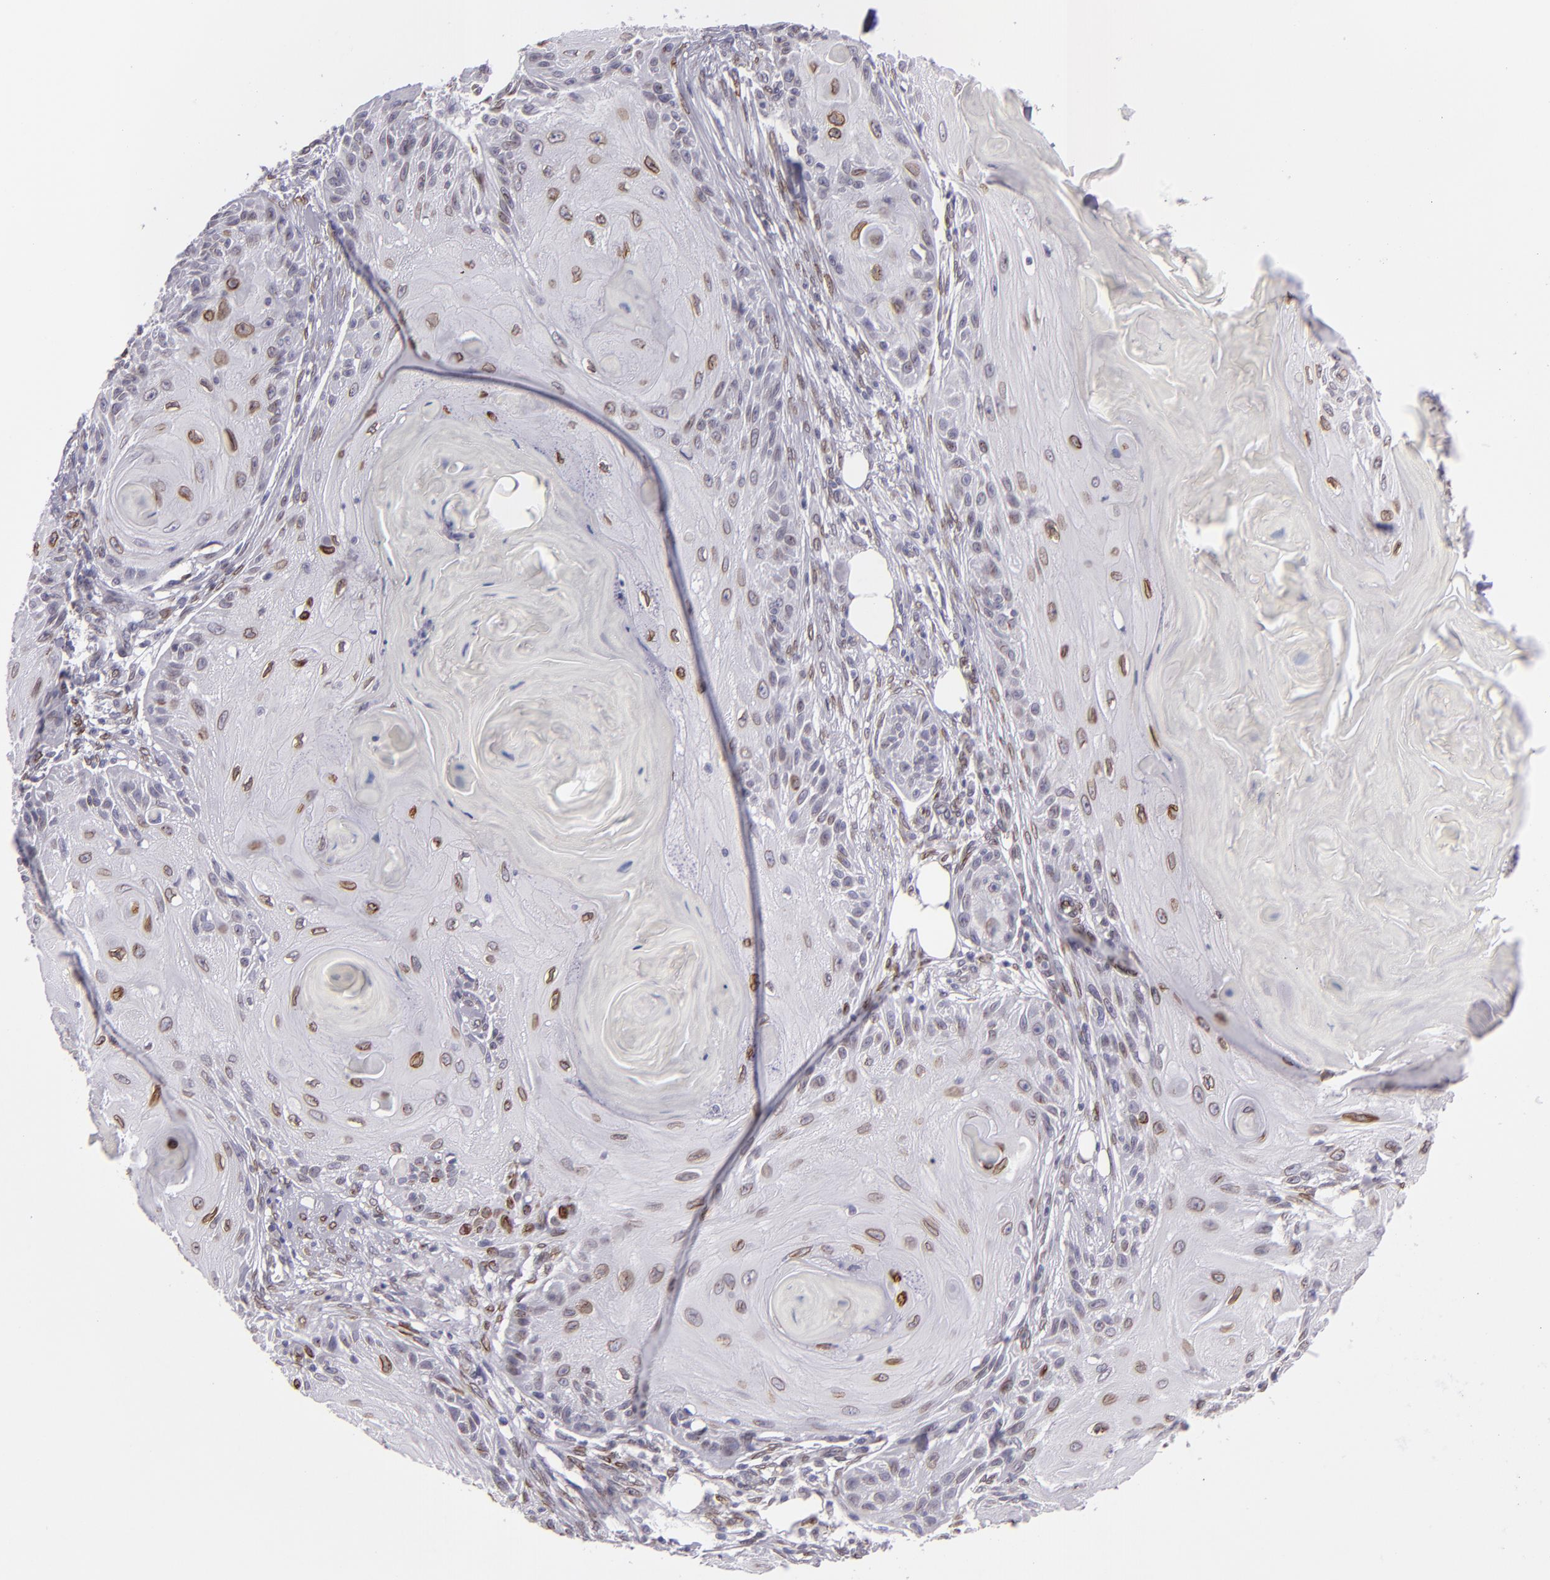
{"staining": {"intensity": "moderate", "quantity": "25%-75%", "location": "nuclear"}, "tissue": "skin cancer", "cell_type": "Tumor cells", "image_type": "cancer", "snomed": [{"axis": "morphology", "description": "Squamous cell carcinoma, NOS"}, {"axis": "topography", "description": "Skin"}], "caption": "Immunohistochemical staining of human skin cancer (squamous cell carcinoma) reveals medium levels of moderate nuclear positivity in about 25%-75% of tumor cells.", "gene": "EMD", "patient": {"sex": "female", "age": 88}}